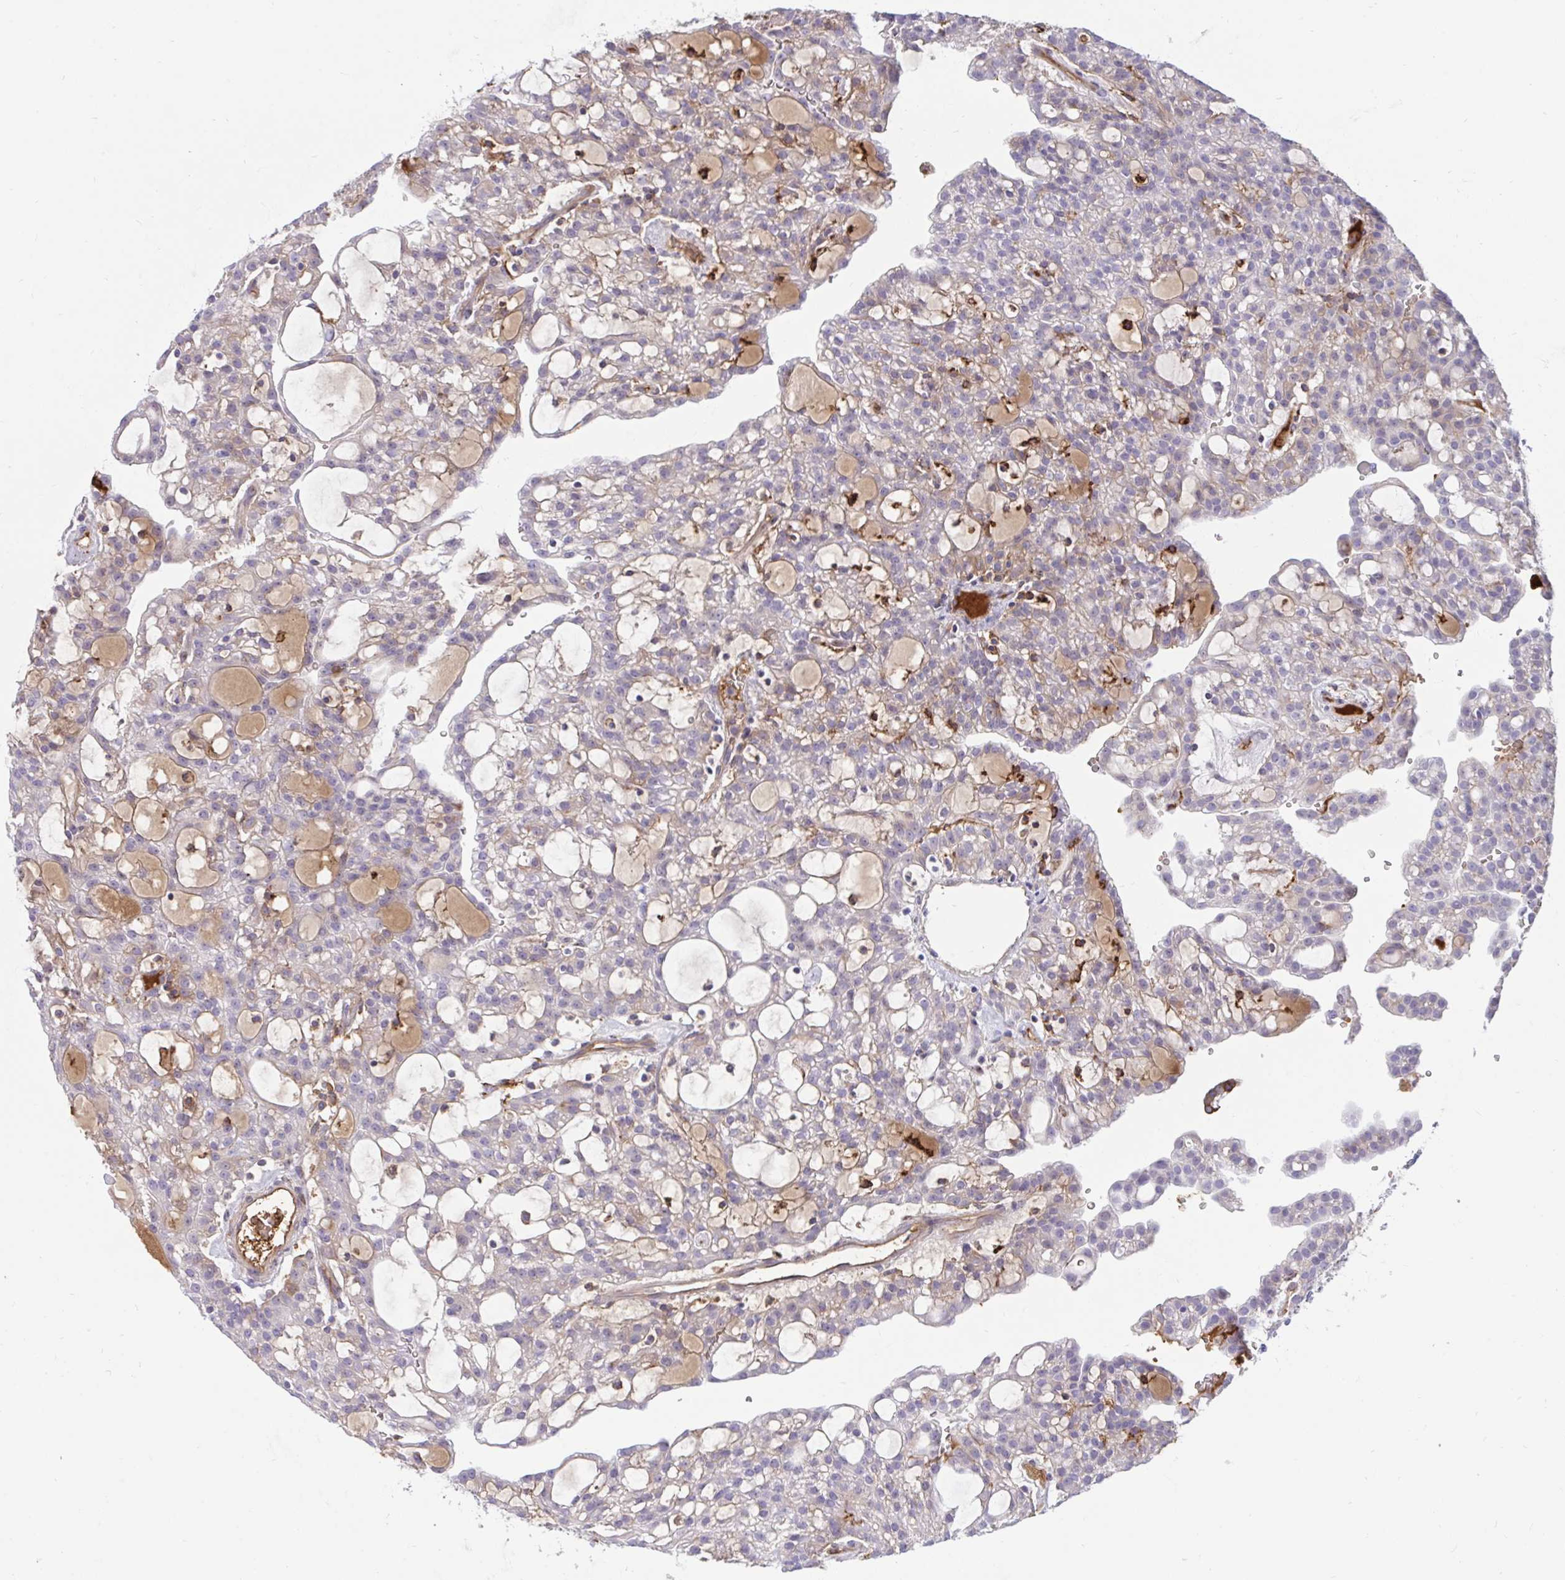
{"staining": {"intensity": "weak", "quantity": "<25%", "location": "cytoplasmic/membranous"}, "tissue": "renal cancer", "cell_type": "Tumor cells", "image_type": "cancer", "snomed": [{"axis": "morphology", "description": "Adenocarcinoma, NOS"}, {"axis": "topography", "description": "Kidney"}], "caption": "Tumor cells are negative for protein expression in human renal cancer.", "gene": "F2", "patient": {"sex": "male", "age": 63}}